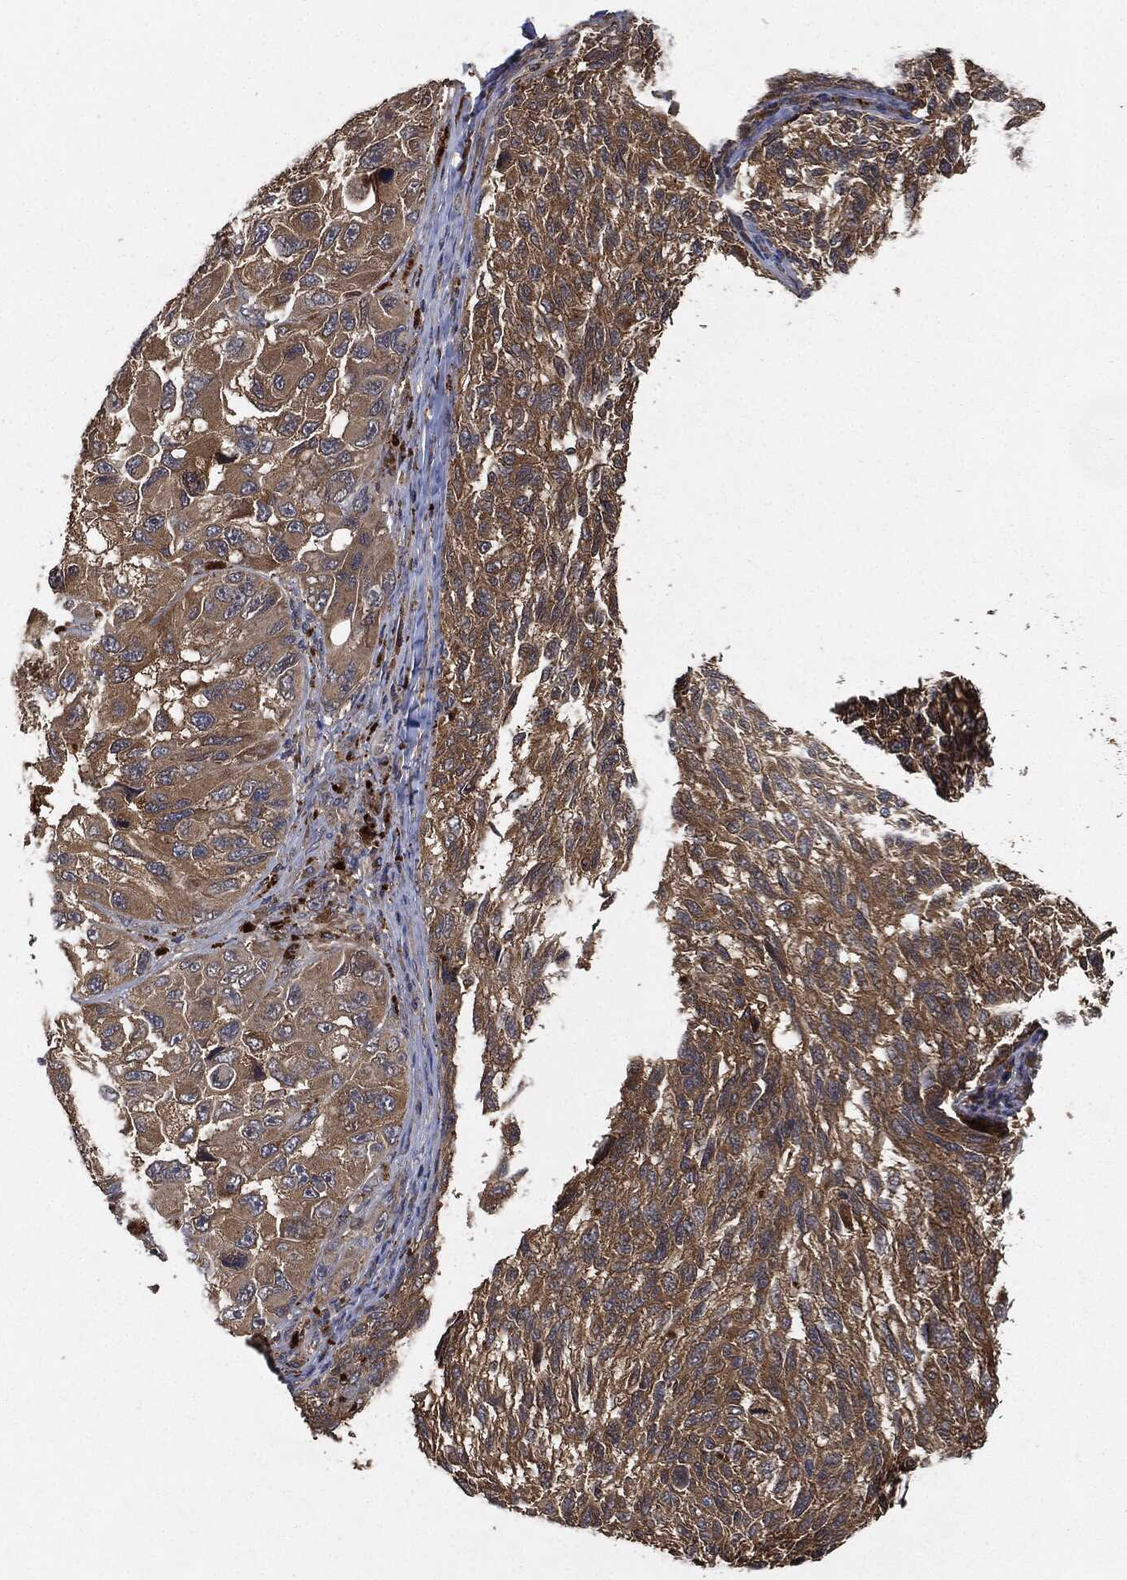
{"staining": {"intensity": "moderate", "quantity": ">75%", "location": "cytoplasmic/membranous"}, "tissue": "melanoma", "cell_type": "Tumor cells", "image_type": "cancer", "snomed": [{"axis": "morphology", "description": "Malignant melanoma, NOS"}, {"axis": "topography", "description": "Skin"}], "caption": "Melanoma stained for a protein displays moderate cytoplasmic/membranous positivity in tumor cells.", "gene": "BRAF", "patient": {"sex": "female", "age": 73}}